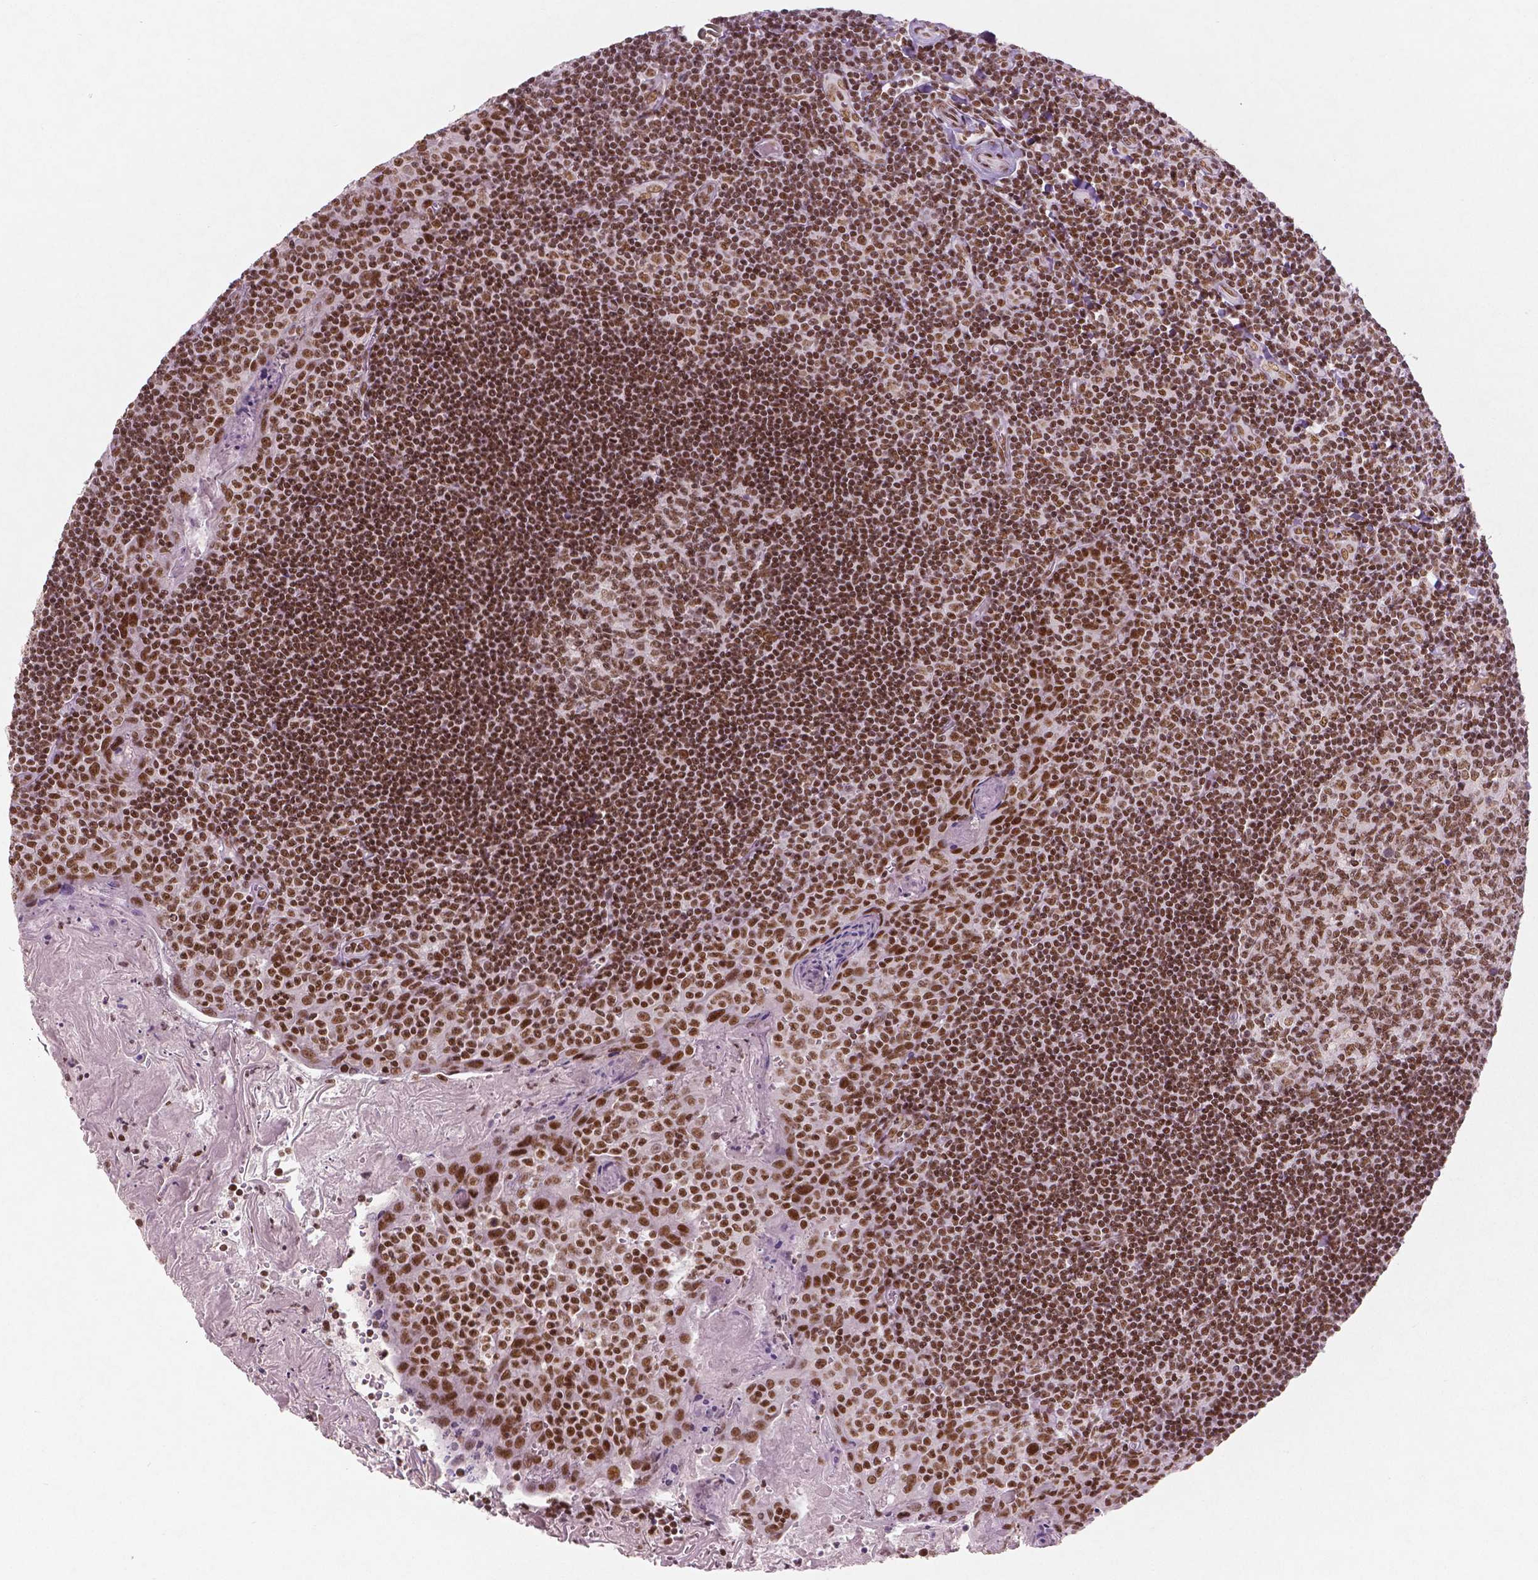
{"staining": {"intensity": "moderate", "quantity": ">75%", "location": "nuclear"}, "tissue": "tonsil", "cell_type": "Germinal center cells", "image_type": "normal", "snomed": [{"axis": "morphology", "description": "Normal tissue, NOS"}, {"axis": "morphology", "description": "Inflammation, NOS"}, {"axis": "topography", "description": "Tonsil"}], "caption": "This micrograph demonstrates IHC staining of unremarkable tonsil, with medium moderate nuclear positivity in approximately >75% of germinal center cells.", "gene": "BRD4", "patient": {"sex": "female", "age": 31}}